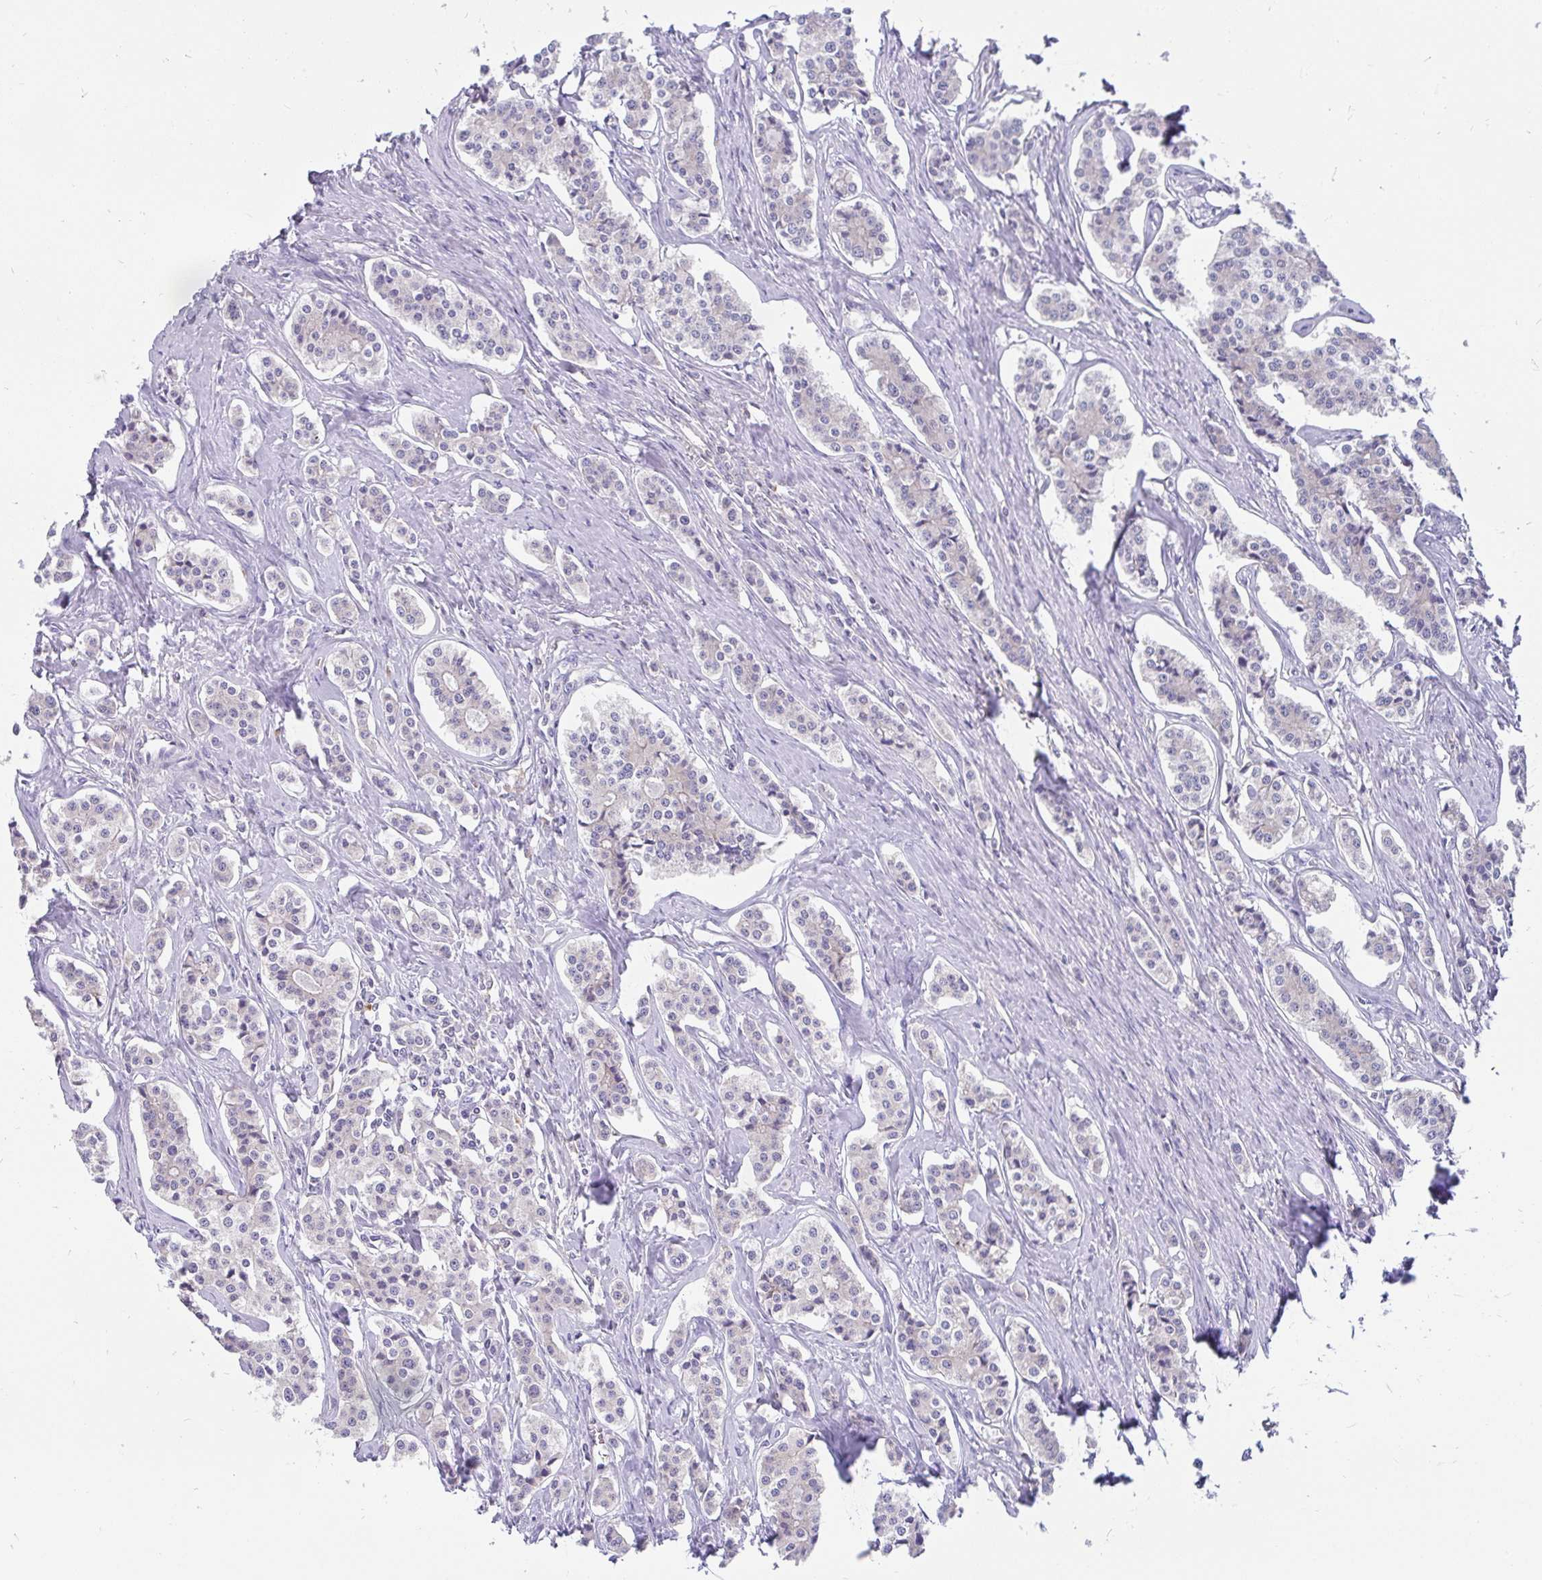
{"staining": {"intensity": "negative", "quantity": "none", "location": "none"}, "tissue": "carcinoid", "cell_type": "Tumor cells", "image_type": "cancer", "snomed": [{"axis": "morphology", "description": "Carcinoid, malignant, NOS"}, {"axis": "topography", "description": "Small intestine"}], "caption": "Immunohistochemistry (IHC) histopathology image of neoplastic tissue: human malignant carcinoid stained with DAB (3,3'-diaminobenzidine) exhibits no significant protein staining in tumor cells.", "gene": "LRRC26", "patient": {"sex": "male", "age": 63}}